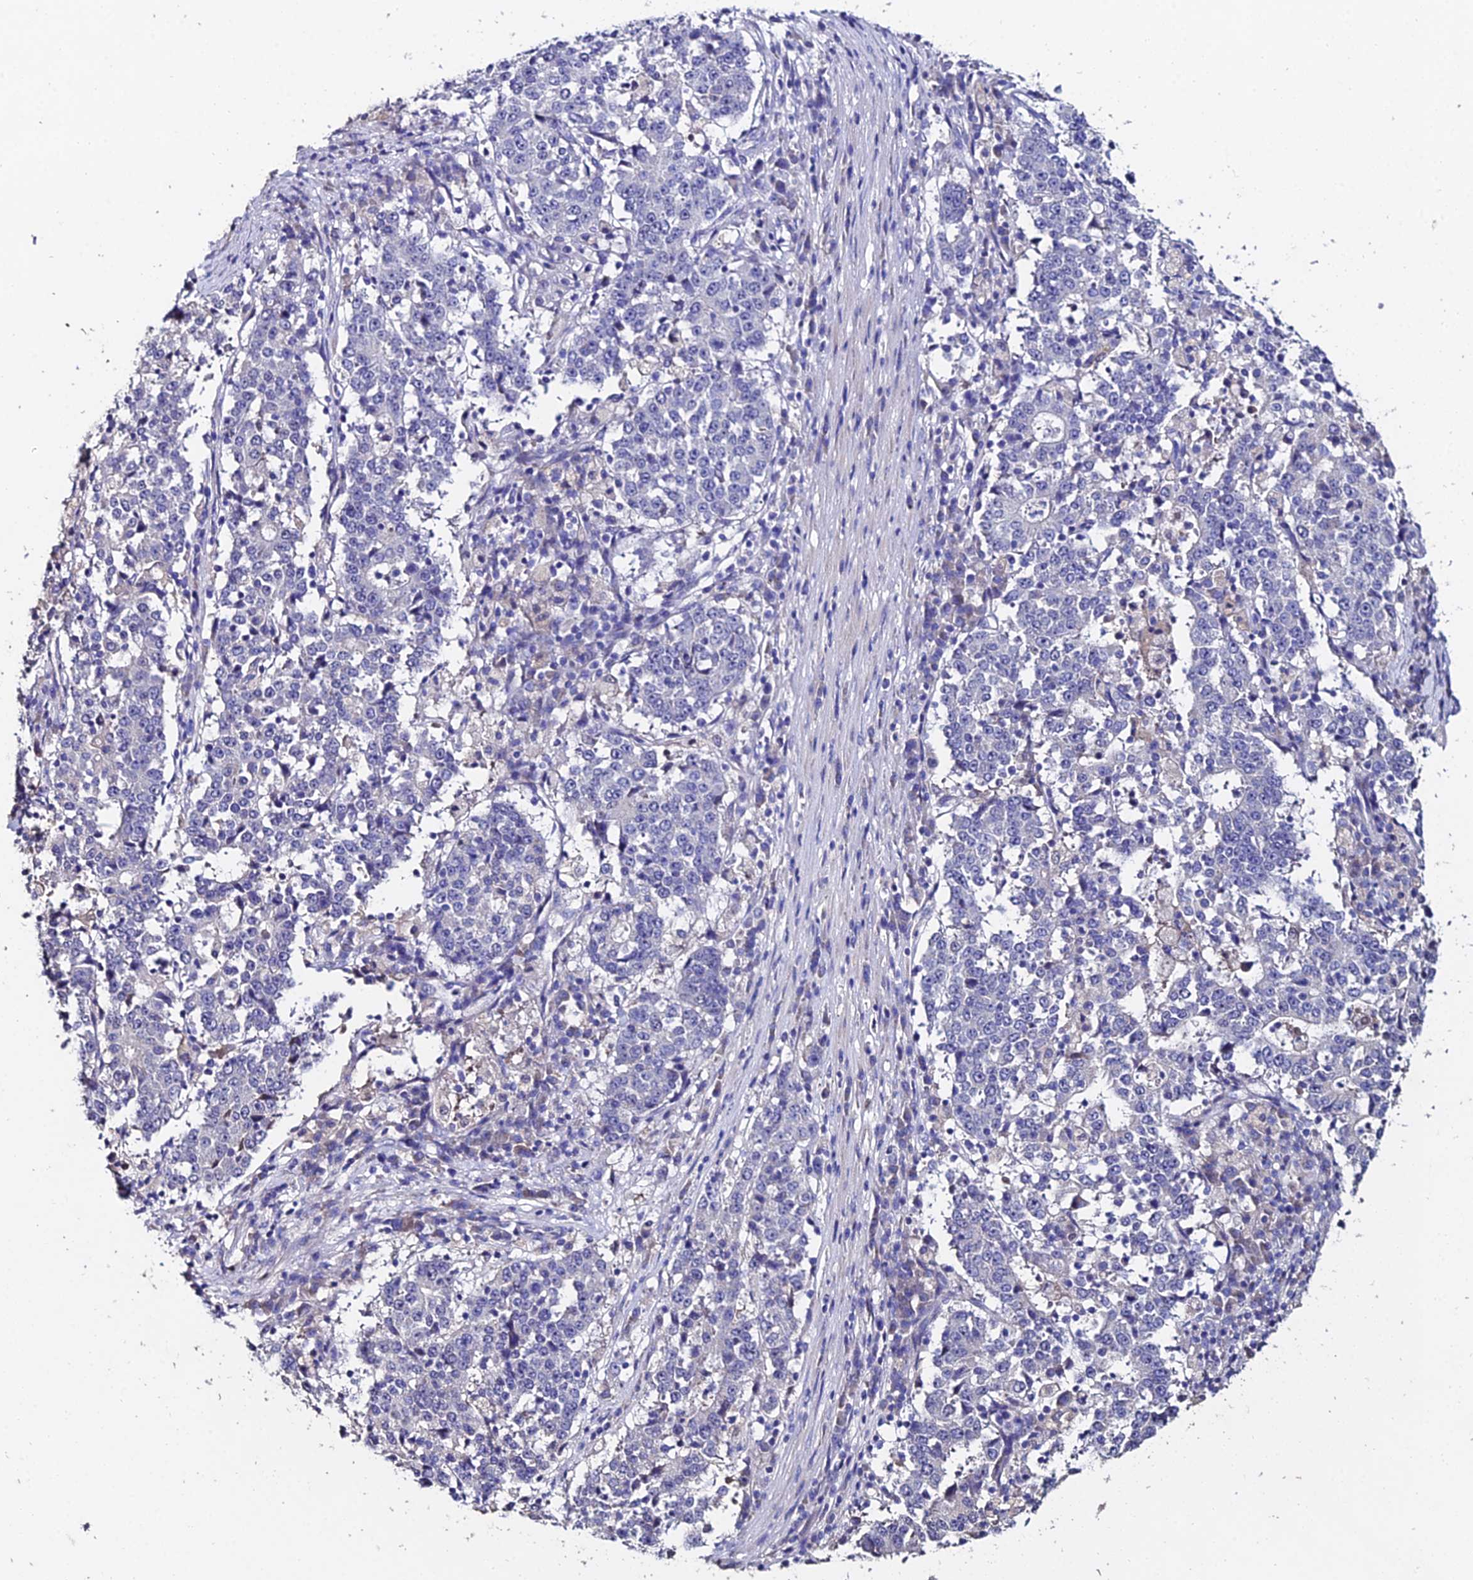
{"staining": {"intensity": "negative", "quantity": "none", "location": "none"}, "tissue": "stomach cancer", "cell_type": "Tumor cells", "image_type": "cancer", "snomed": [{"axis": "morphology", "description": "Adenocarcinoma, NOS"}, {"axis": "topography", "description": "Stomach"}], "caption": "An immunohistochemistry image of stomach cancer (adenocarcinoma) is shown. There is no staining in tumor cells of stomach cancer (adenocarcinoma). (DAB IHC with hematoxylin counter stain).", "gene": "ESRRG", "patient": {"sex": "male", "age": 59}}